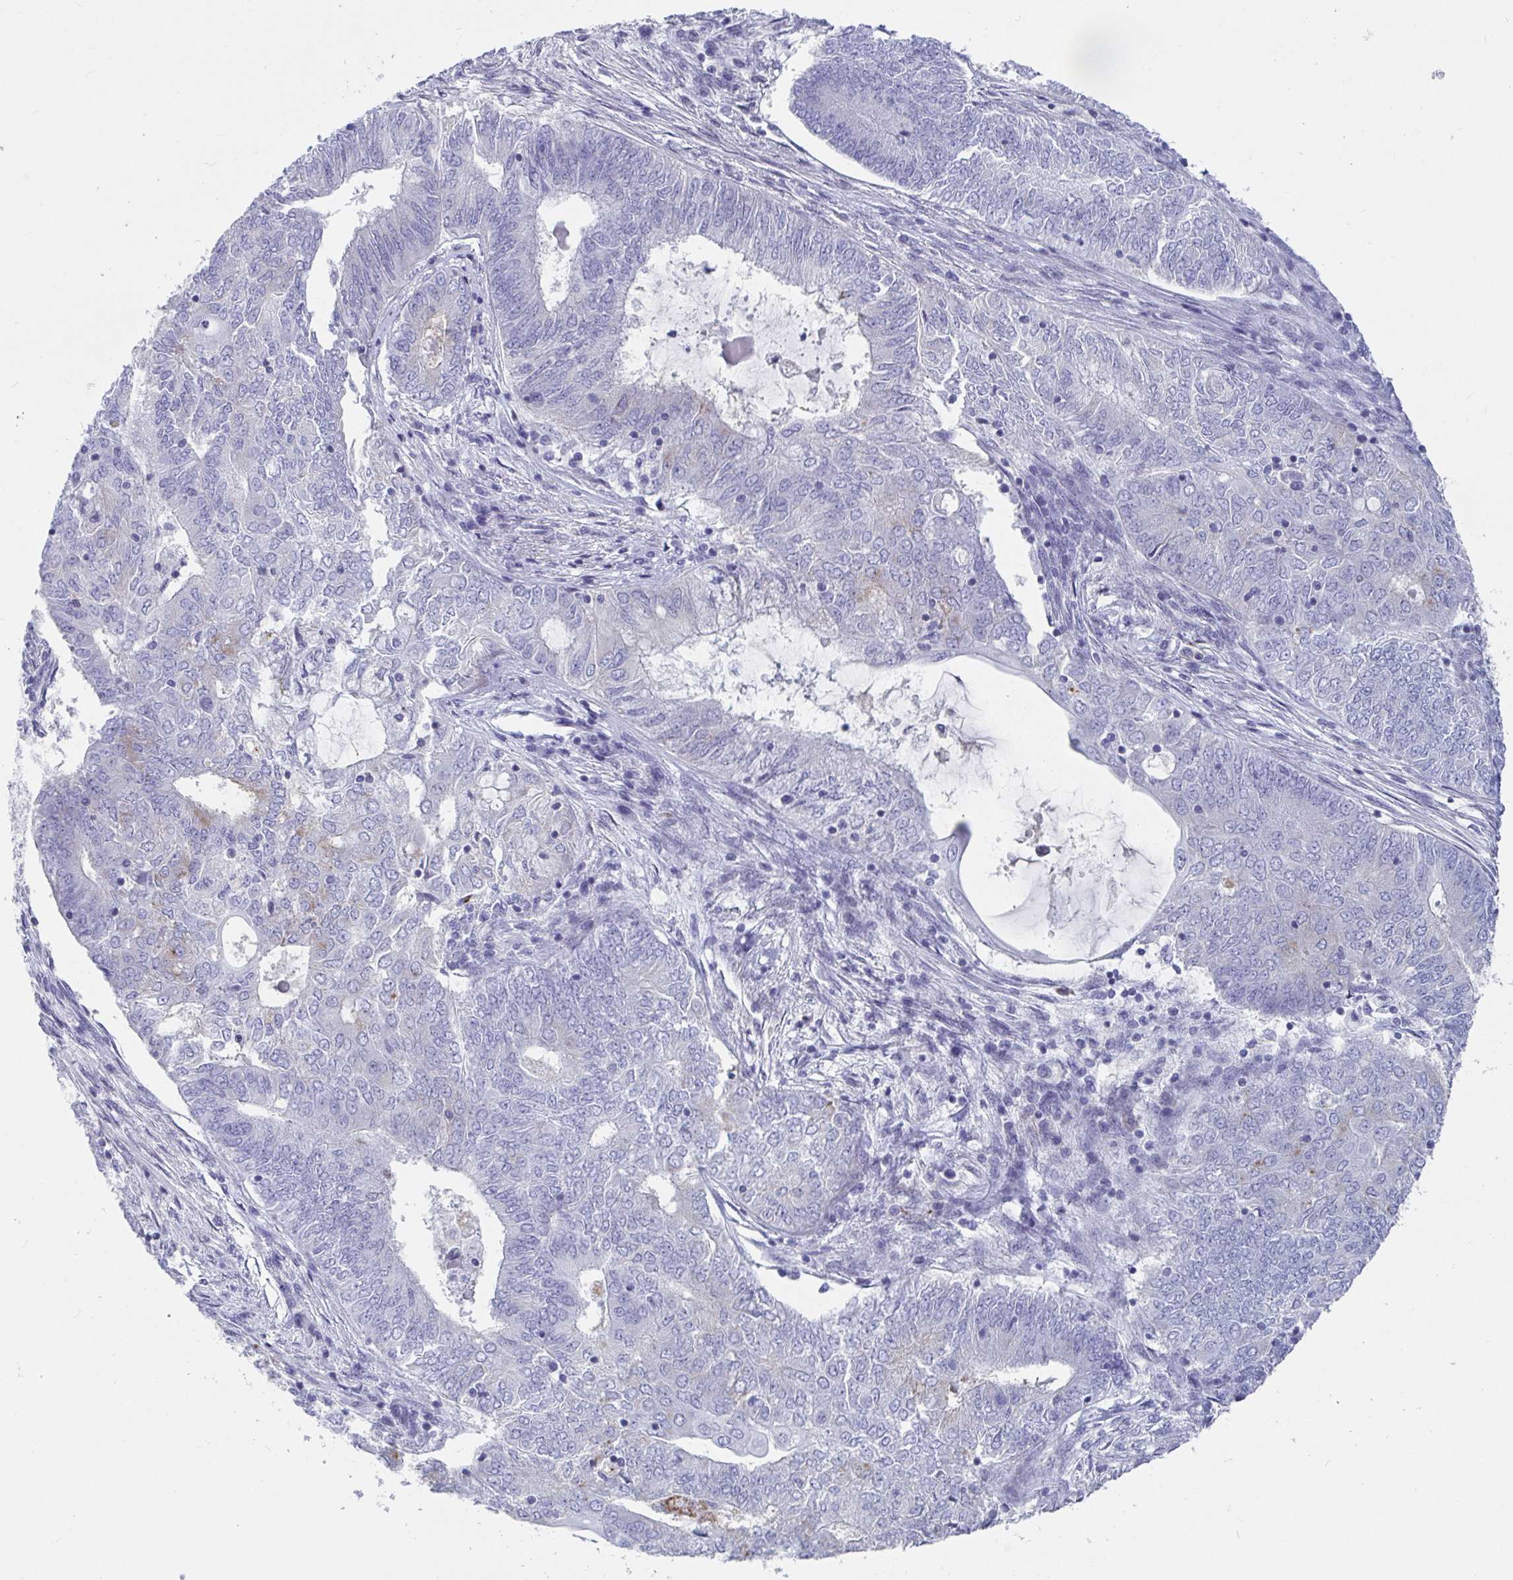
{"staining": {"intensity": "negative", "quantity": "none", "location": "none"}, "tissue": "endometrial cancer", "cell_type": "Tumor cells", "image_type": "cancer", "snomed": [{"axis": "morphology", "description": "Adenocarcinoma, NOS"}, {"axis": "topography", "description": "Endometrium"}], "caption": "This photomicrograph is of endometrial adenocarcinoma stained with immunohistochemistry (IHC) to label a protein in brown with the nuclei are counter-stained blue. There is no expression in tumor cells. (Immunohistochemistry, brightfield microscopy, high magnification).", "gene": "ZFP82", "patient": {"sex": "female", "age": 62}}